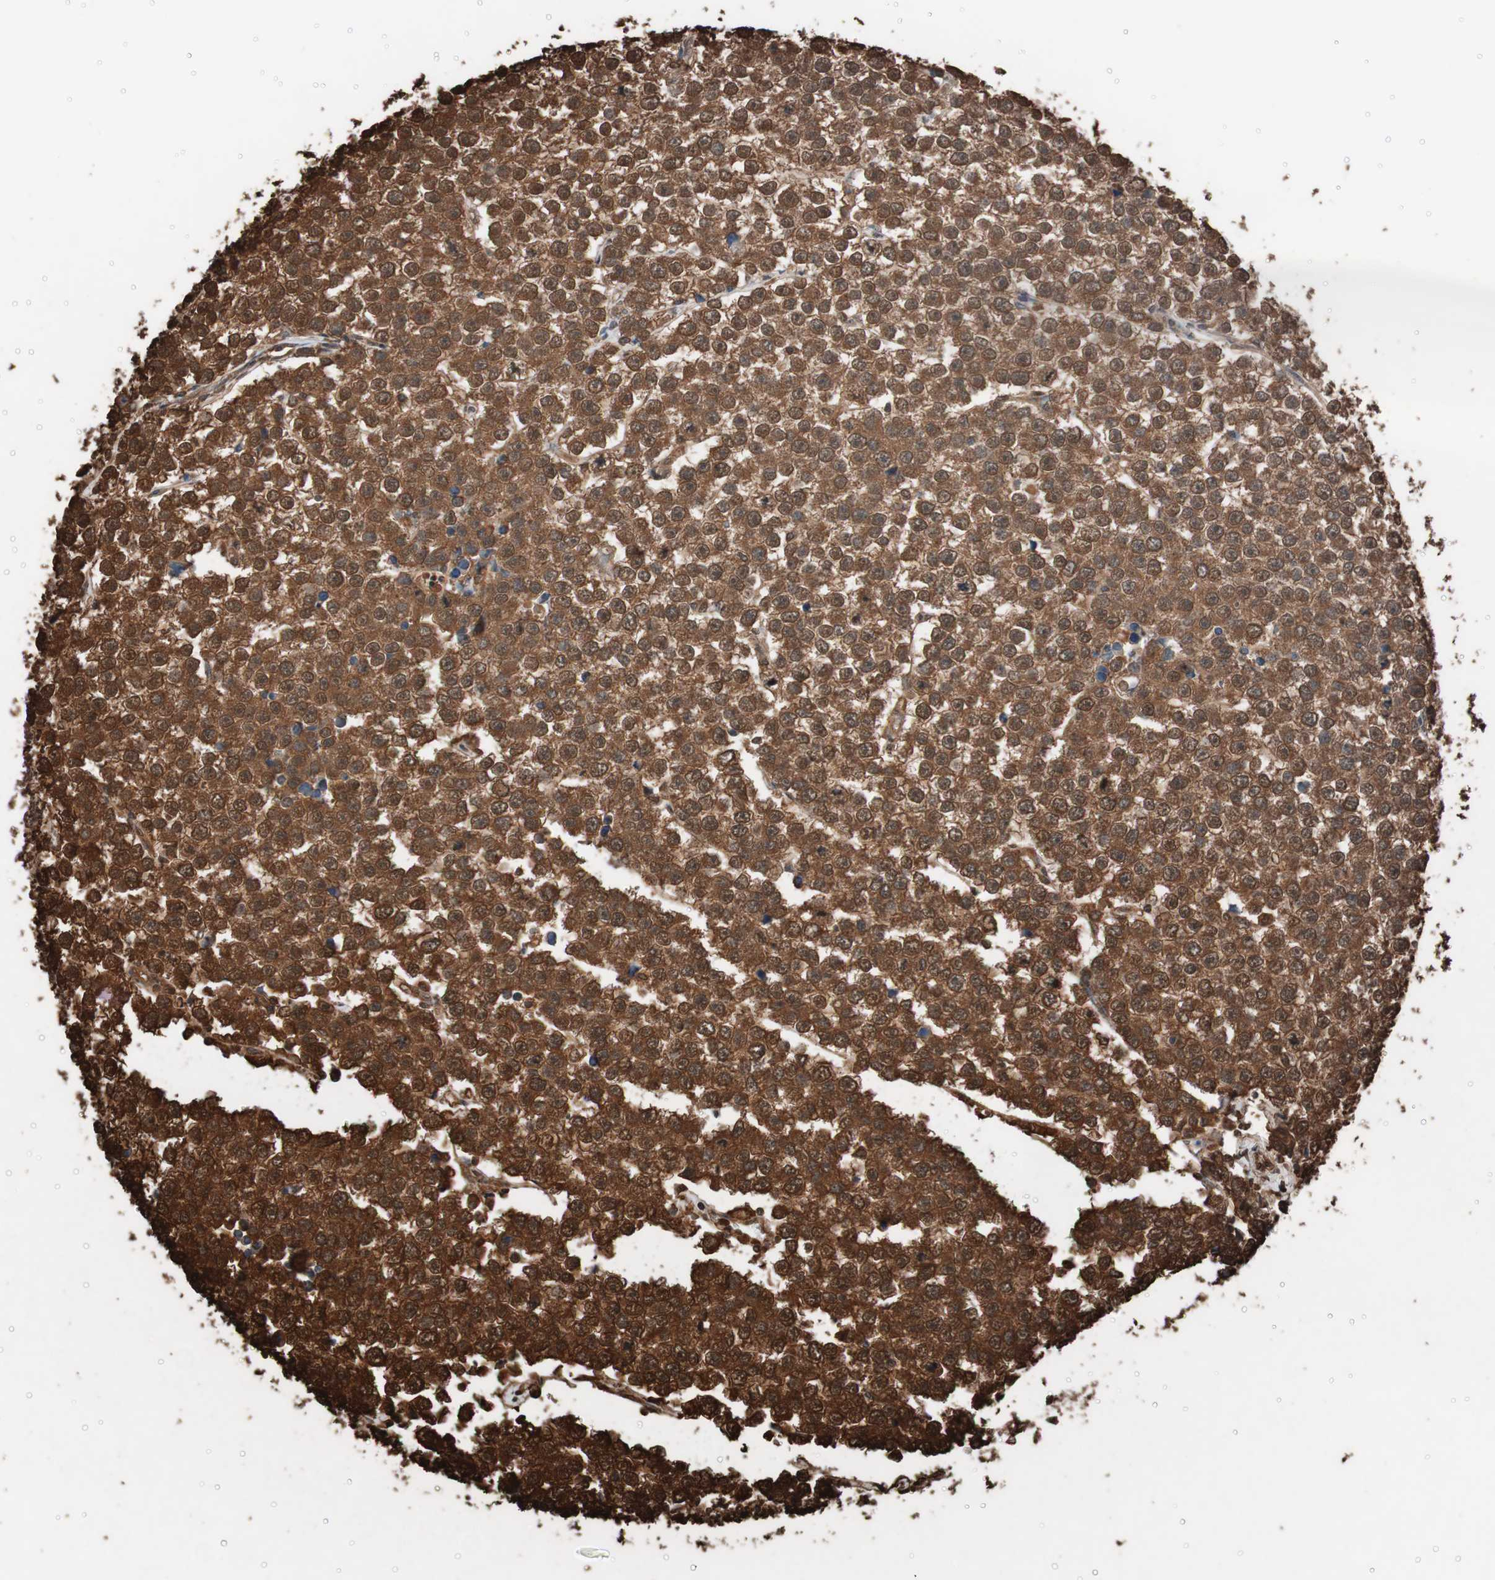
{"staining": {"intensity": "strong", "quantity": ">75%", "location": "cytoplasmic/membranous,nuclear"}, "tissue": "testis cancer", "cell_type": "Tumor cells", "image_type": "cancer", "snomed": [{"axis": "morphology", "description": "Seminoma, NOS"}, {"axis": "morphology", "description": "Carcinoma, Embryonal, NOS"}, {"axis": "topography", "description": "Testis"}], "caption": "Immunohistochemistry (IHC) (DAB) staining of human testis cancer (embryonal carcinoma) shows strong cytoplasmic/membranous and nuclear protein expression in about >75% of tumor cells.", "gene": "CALM2", "patient": {"sex": "male", "age": 52}}